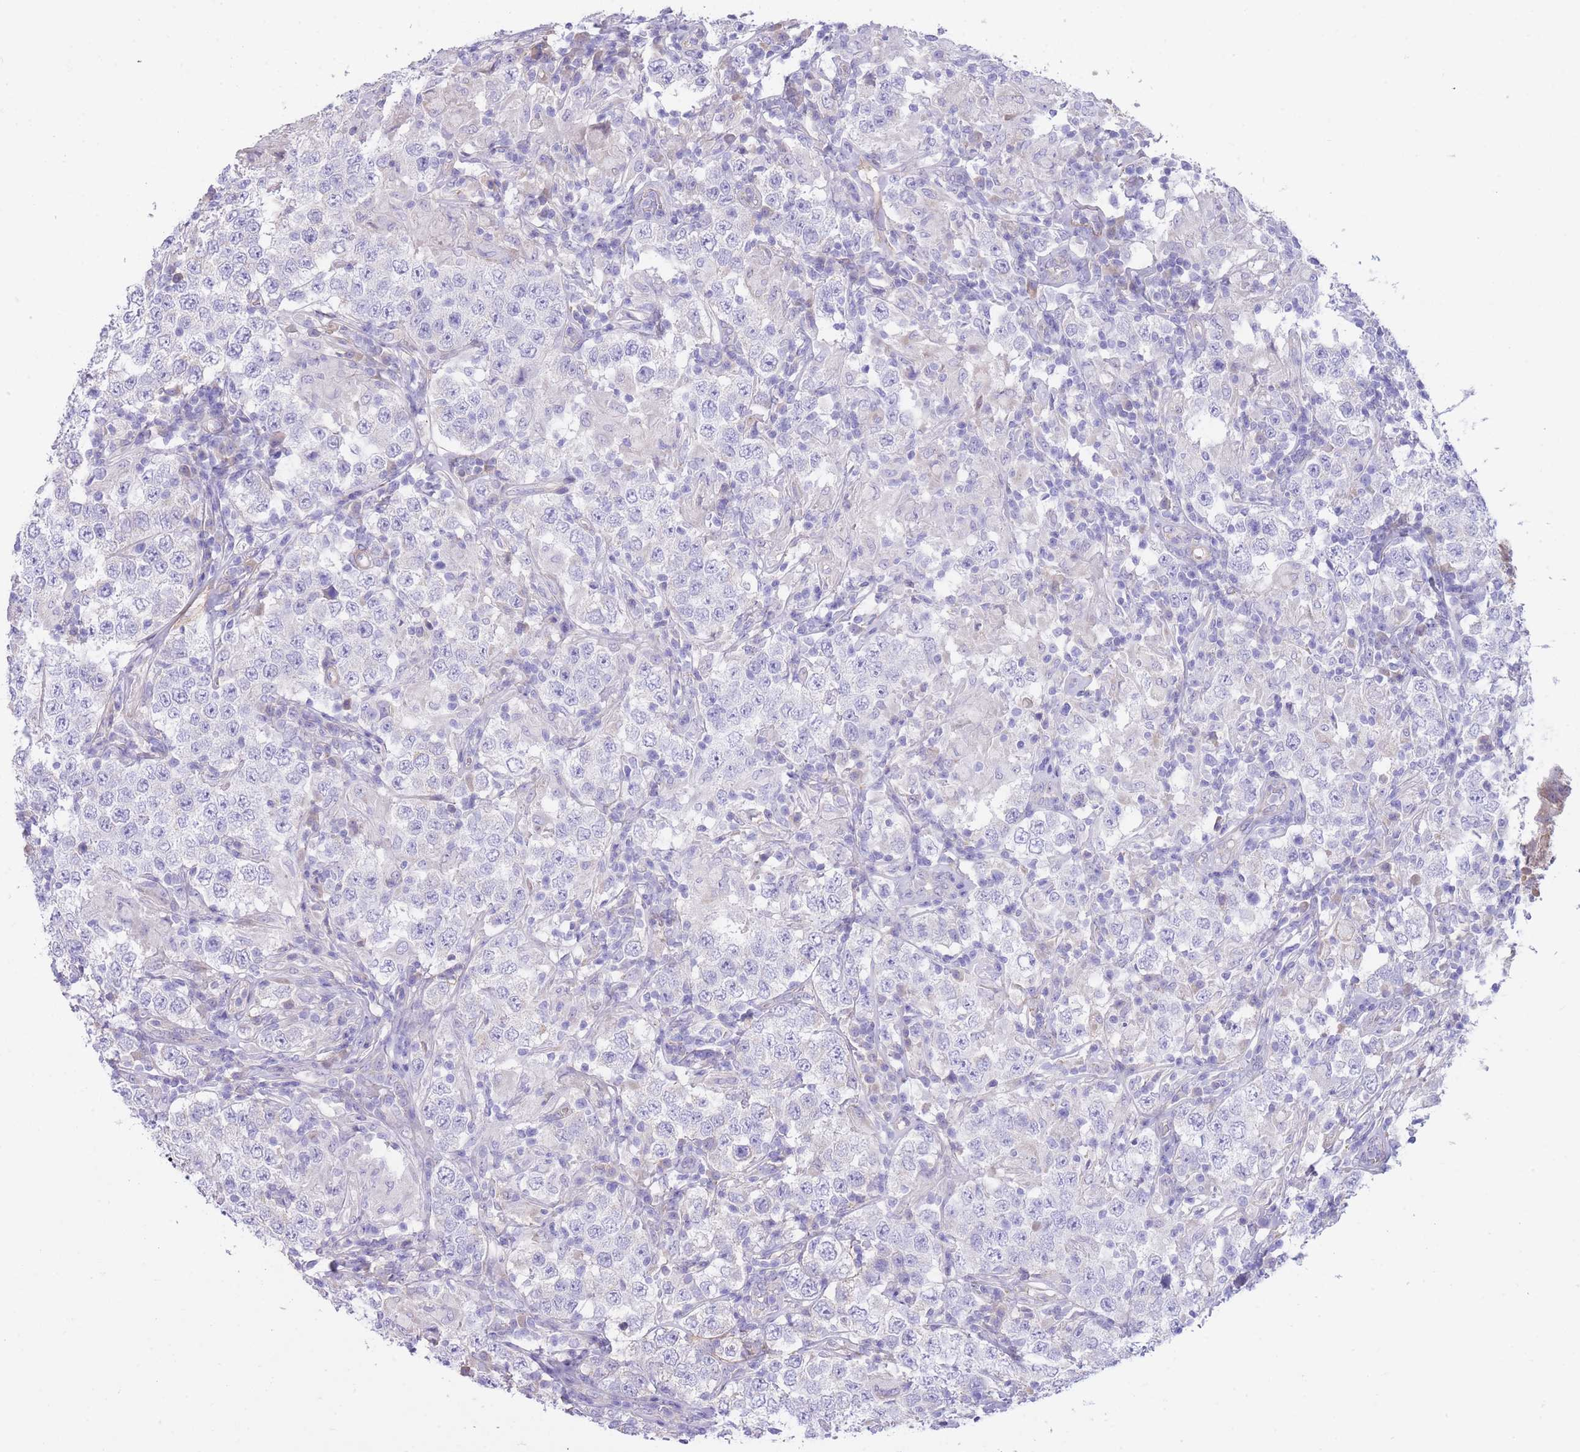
{"staining": {"intensity": "negative", "quantity": "none", "location": "none"}, "tissue": "testis cancer", "cell_type": "Tumor cells", "image_type": "cancer", "snomed": [{"axis": "morphology", "description": "Seminoma, NOS"}, {"axis": "morphology", "description": "Carcinoma, Embryonal, NOS"}, {"axis": "topography", "description": "Testis"}], "caption": "High power microscopy image of an immunohistochemistry (IHC) photomicrograph of testis cancer (embryonal carcinoma), revealing no significant staining in tumor cells.", "gene": "PGM1", "patient": {"sex": "male", "age": 41}}